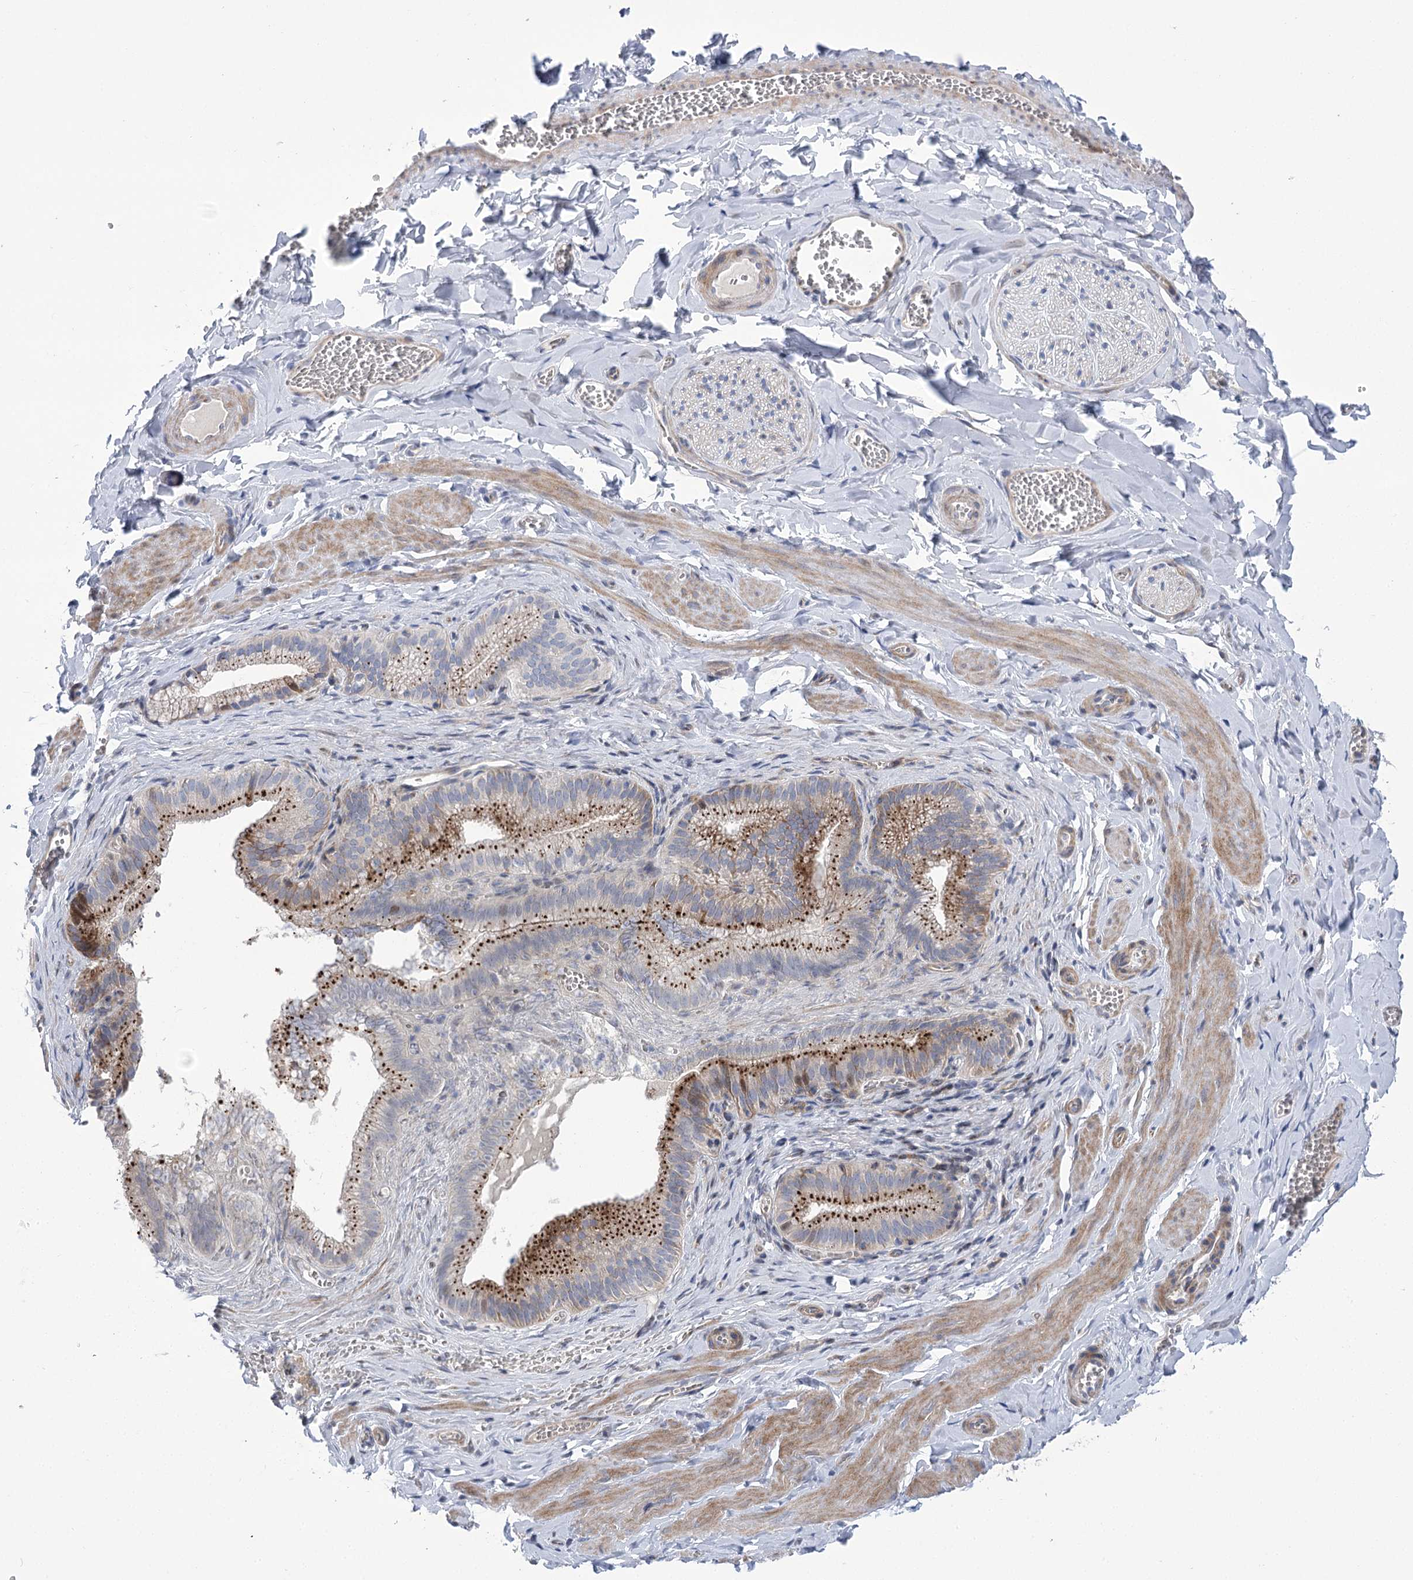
{"staining": {"intensity": "negative", "quantity": "none", "location": "none"}, "tissue": "adipose tissue", "cell_type": "Adipocytes", "image_type": "normal", "snomed": [{"axis": "morphology", "description": "Normal tissue, NOS"}, {"axis": "topography", "description": "Gallbladder"}, {"axis": "topography", "description": "Peripheral nerve tissue"}], "caption": "This is an immunohistochemistry (IHC) photomicrograph of benign human adipose tissue. There is no positivity in adipocytes.", "gene": "NME7", "patient": {"sex": "male", "age": 38}}